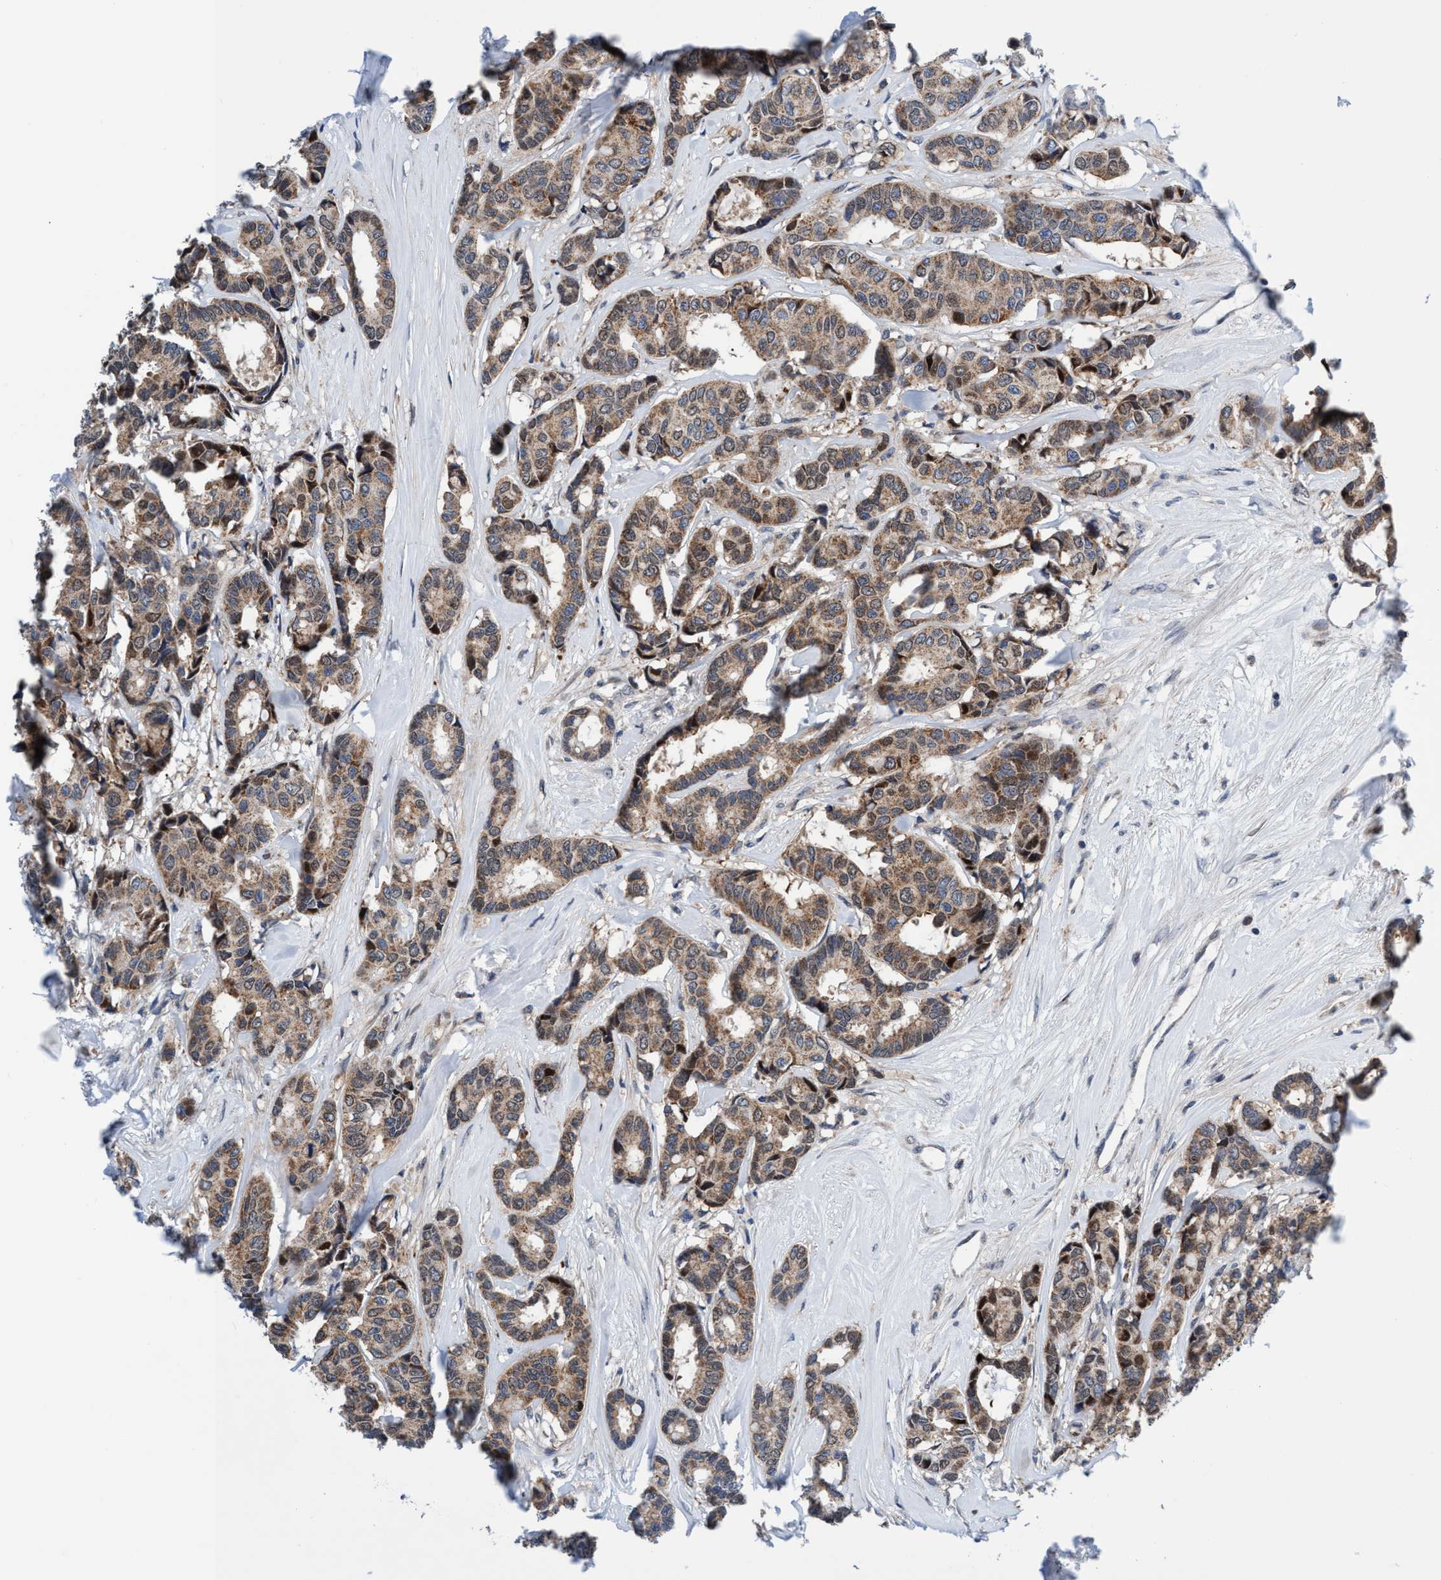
{"staining": {"intensity": "weak", "quantity": ">75%", "location": "cytoplasmic/membranous"}, "tissue": "breast cancer", "cell_type": "Tumor cells", "image_type": "cancer", "snomed": [{"axis": "morphology", "description": "Duct carcinoma"}, {"axis": "topography", "description": "Breast"}], "caption": "This image exhibits immunohistochemistry staining of human breast cancer (intraductal carcinoma), with low weak cytoplasmic/membranous positivity in about >75% of tumor cells.", "gene": "AGAP2", "patient": {"sex": "female", "age": 87}}